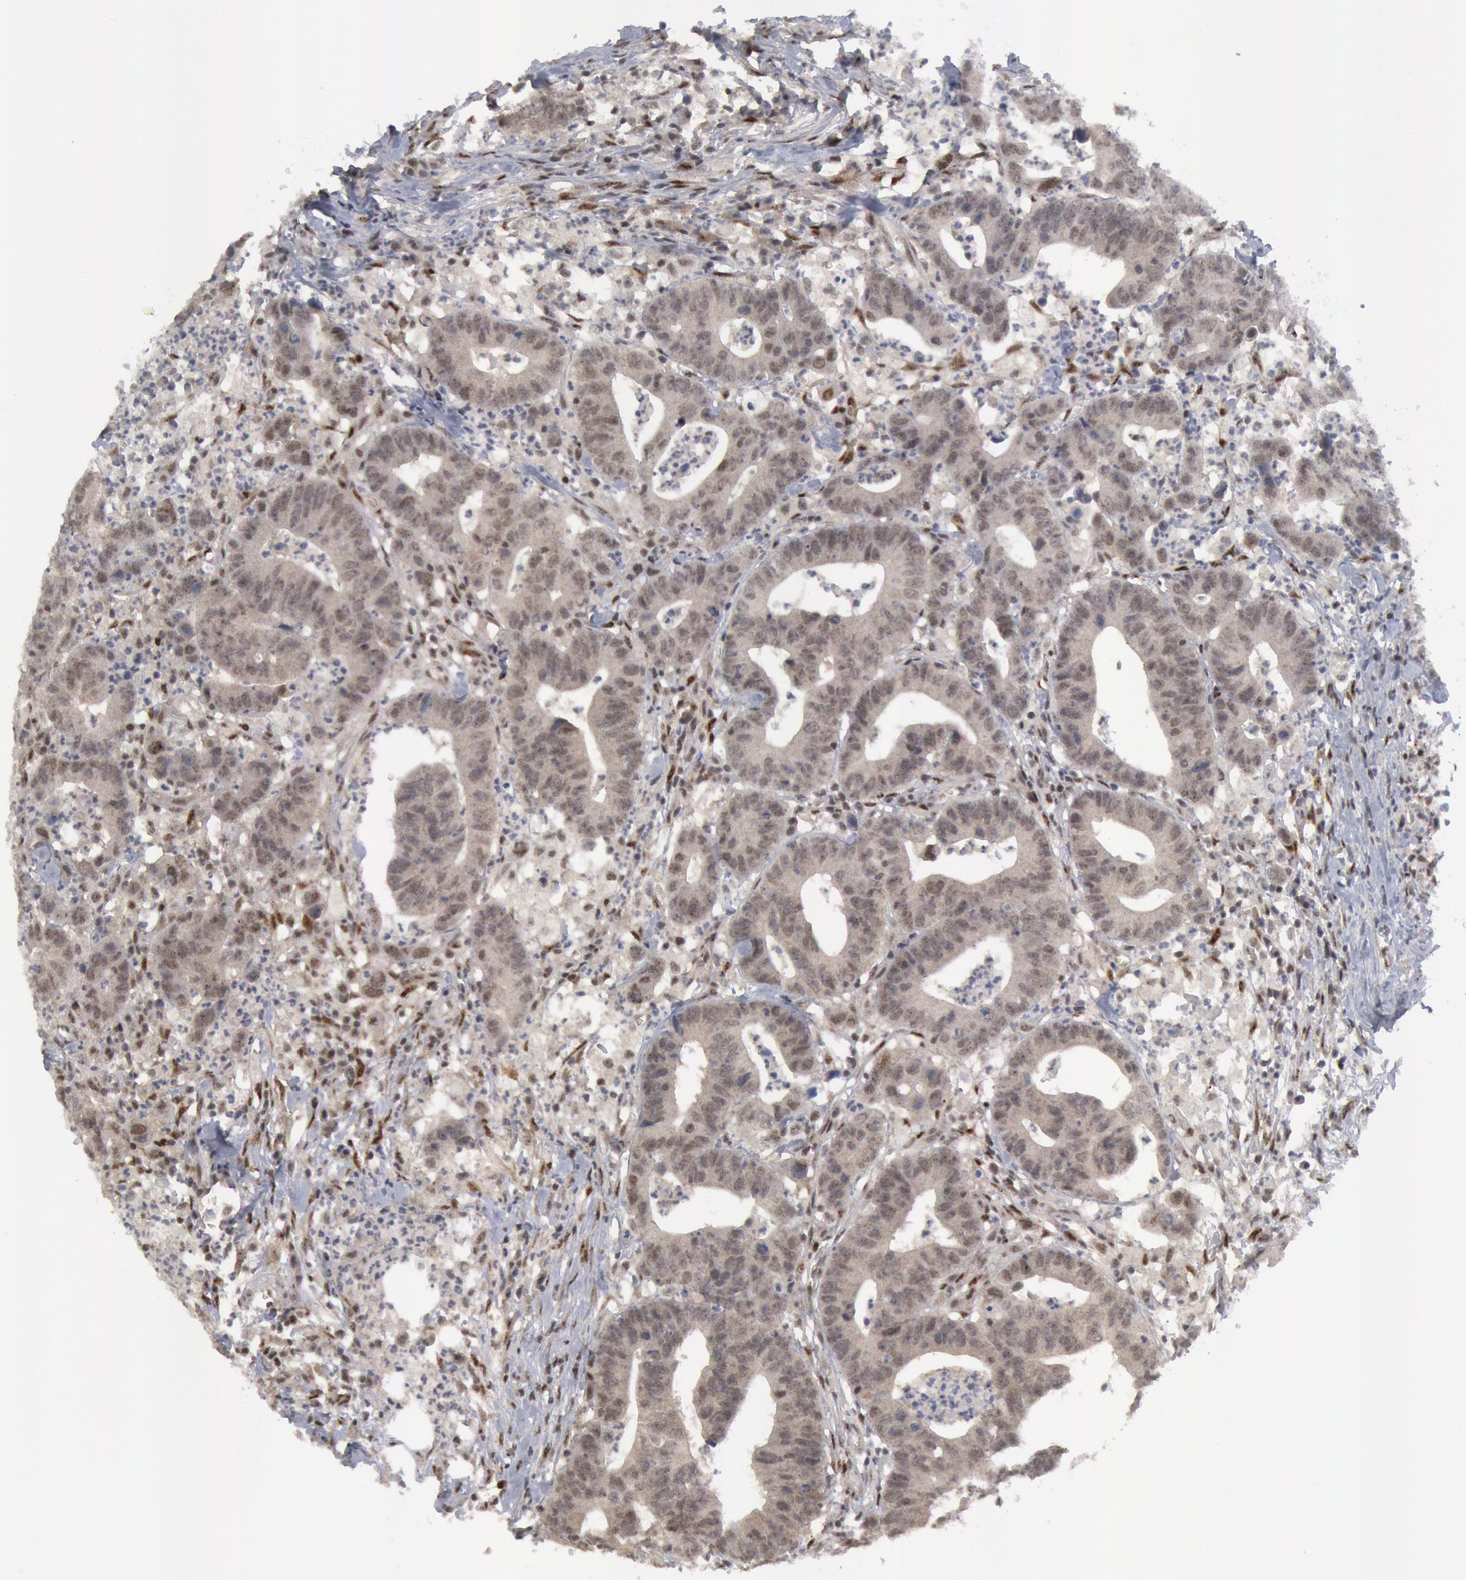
{"staining": {"intensity": "weak", "quantity": "<25%", "location": "nuclear"}, "tissue": "colorectal cancer", "cell_type": "Tumor cells", "image_type": "cancer", "snomed": [{"axis": "morphology", "description": "Adenocarcinoma, NOS"}, {"axis": "topography", "description": "Colon"}], "caption": "DAB immunohistochemical staining of colorectal cancer displays no significant positivity in tumor cells.", "gene": "FOXO1", "patient": {"sex": "male", "age": 55}}